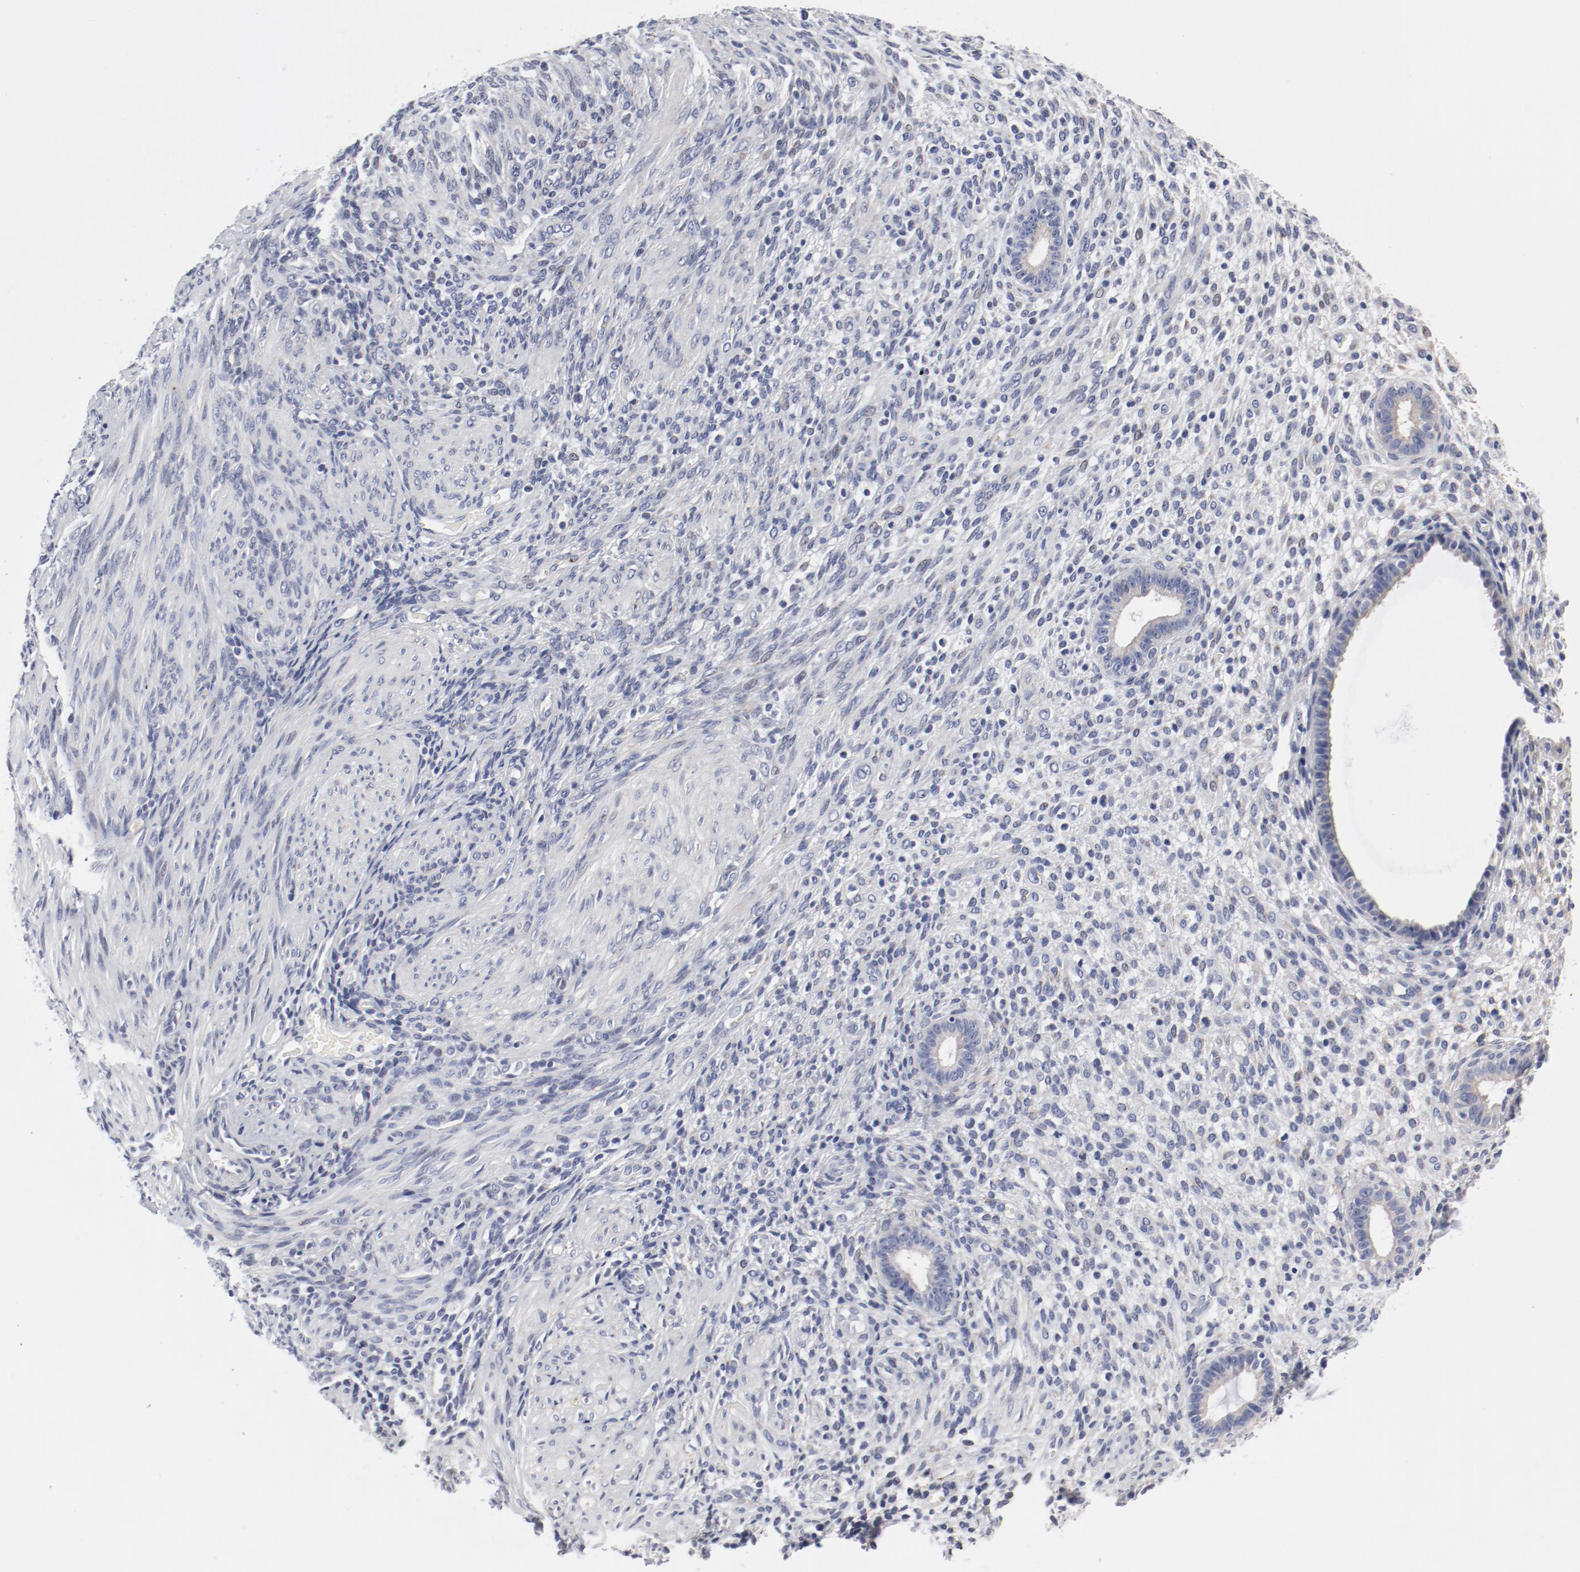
{"staining": {"intensity": "negative", "quantity": "none", "location": "none"}, "tissue": "endometrium", "cell_type": "Cells in endometrial stroma", "image_type": "normal", "snomed": [{"axis": "morphology", "description": "Normal tissue, NOS"}, {"axis": "topography", "description": "Endometrium"}], "caption": "A high-resolution photomicrograph shows immunohistochemistry staining of unremarkable endometrium, which shows no significant positivity in cells in endometrial stroma.", "gene": "GPR143", "patient": {"sex": "female", "age": 72}}